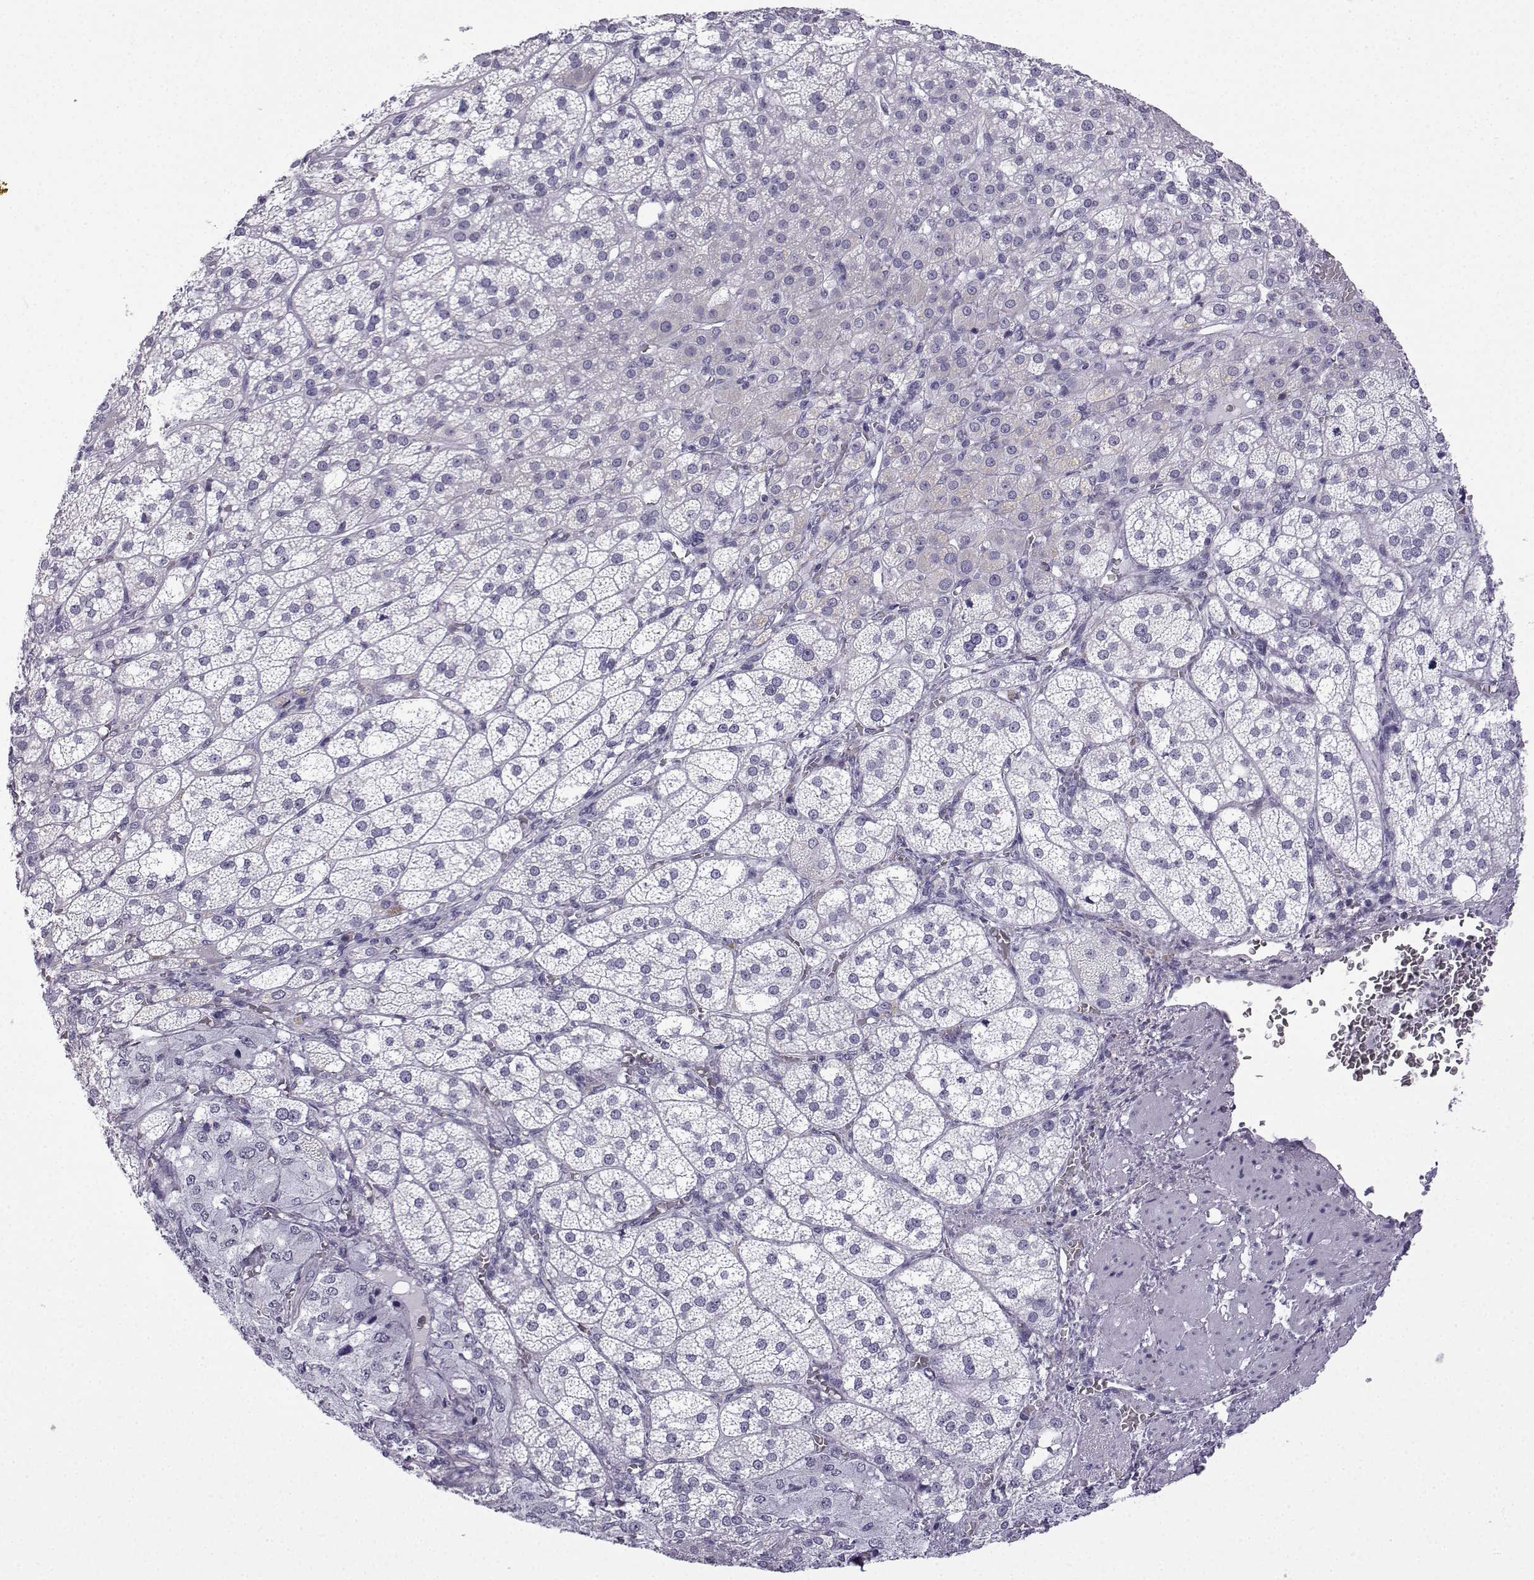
{"staining": {"intensity": "negative", "quantity": "none", "location": "none"}, "tissue": "adrenal gland", "cell_type": "Glandular cells", "image_type": "normal", "snomed": [{"axis": "morphology", "description": "Normal tissue, NOS"}, {"axis": "topography", "description": "Adrenal gland"}], "caption": "This is an IHC photomicrograph of unremarkable adrenal gland. There is no expression in glandular cells.", "gene": "MRGBP", "patient": {"sex": "female", "age": 60}}